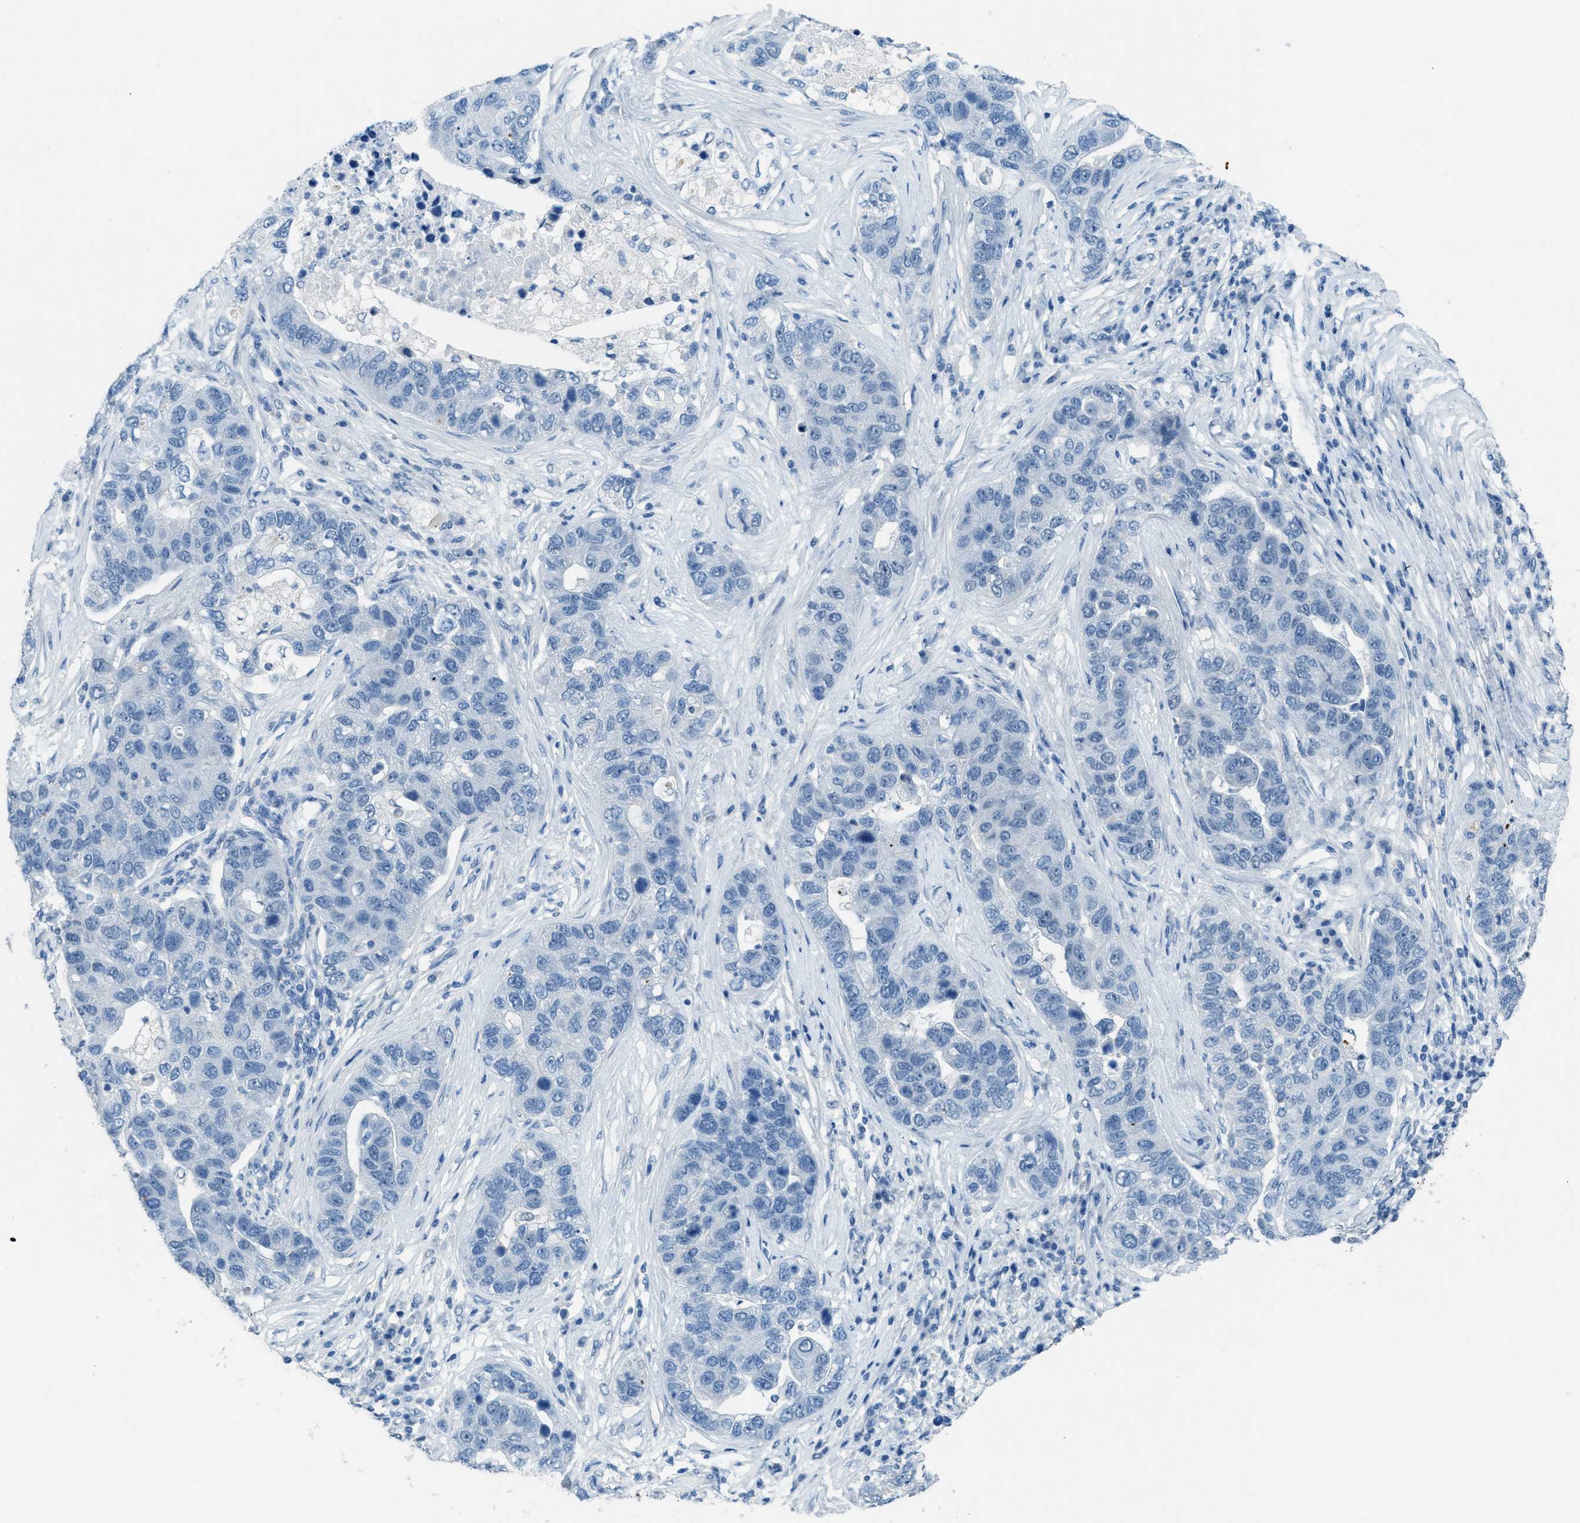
{"staining": {"intensity": "negative", "quantity": "none", "location": "none"}, "tissue": "pancreatic cancer", "cell_type": "Tumor cells", "image_type": "cancer", "snomed": [{"axis": "morphology", "description": "Adenocarcinoma, NOS"}, {"axis": "topography", "description": "Pancreas"}], "caption": "Photomicrograph shows no significant protein positivity in tumor cells of pancreatic adenocarcinoma.", "gene": "TTC13", "patient": {"sex": "female", "age": 61}}